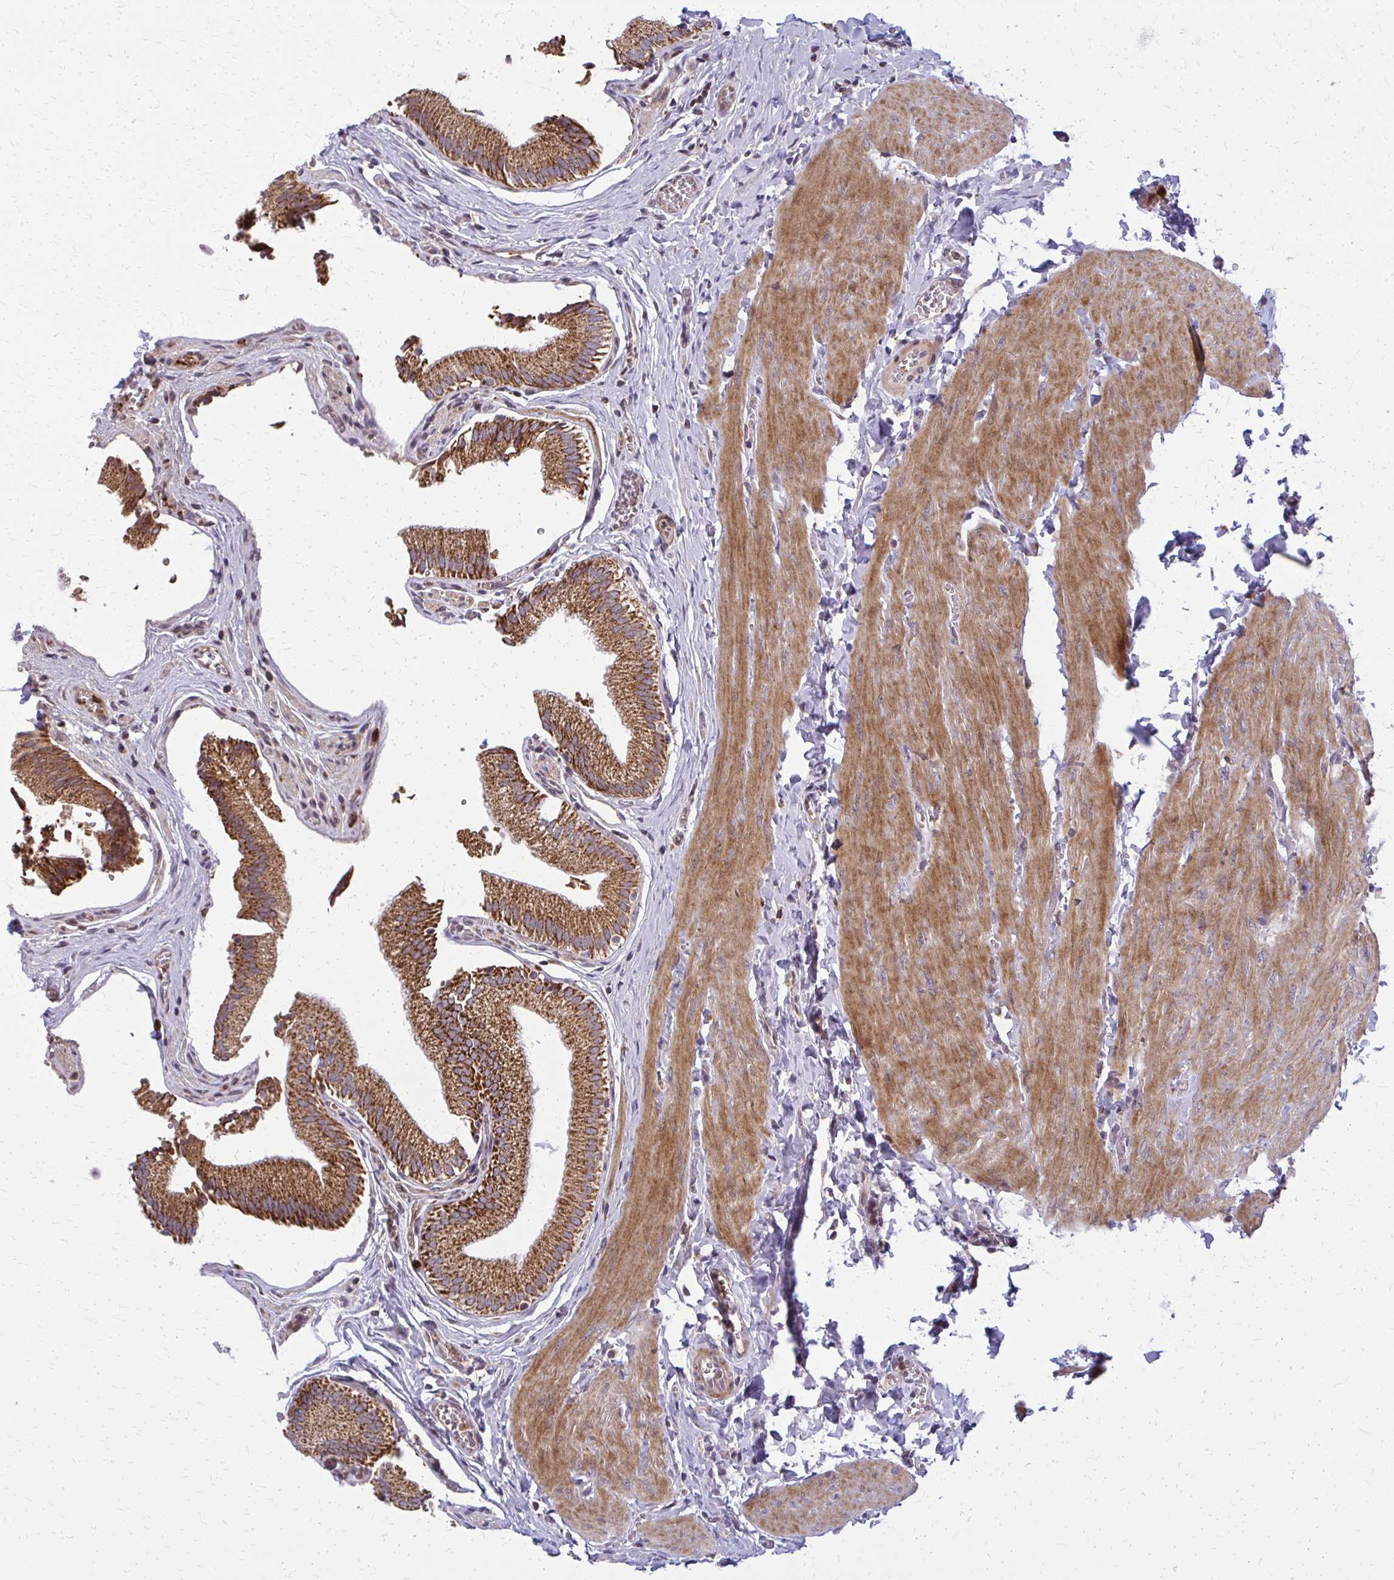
{"staining": {"intensity": "strong", "quantity": ">75%", "location": "cytoplasmic/membranous"}, "tissue": "gallbladder", "cell_type": "Glandular cells", "image_type": "normal", "snomed": [{"axis": "morphology", "description": "Normal tissue, NOS"}, {"axis": "topography", "description": "Gallbladder"}, {"axis": "topography", "description": "Peripheral nerve tissue"}], "caption": "The image demonstrates immunohistochemical staining of normal gallbladder. There is strong cytoplasmic/membranous expression is identified in approximately >75% of glandular cells.", "gene": "MCCC1", "patient": {"sex": "male", "age": 17}}